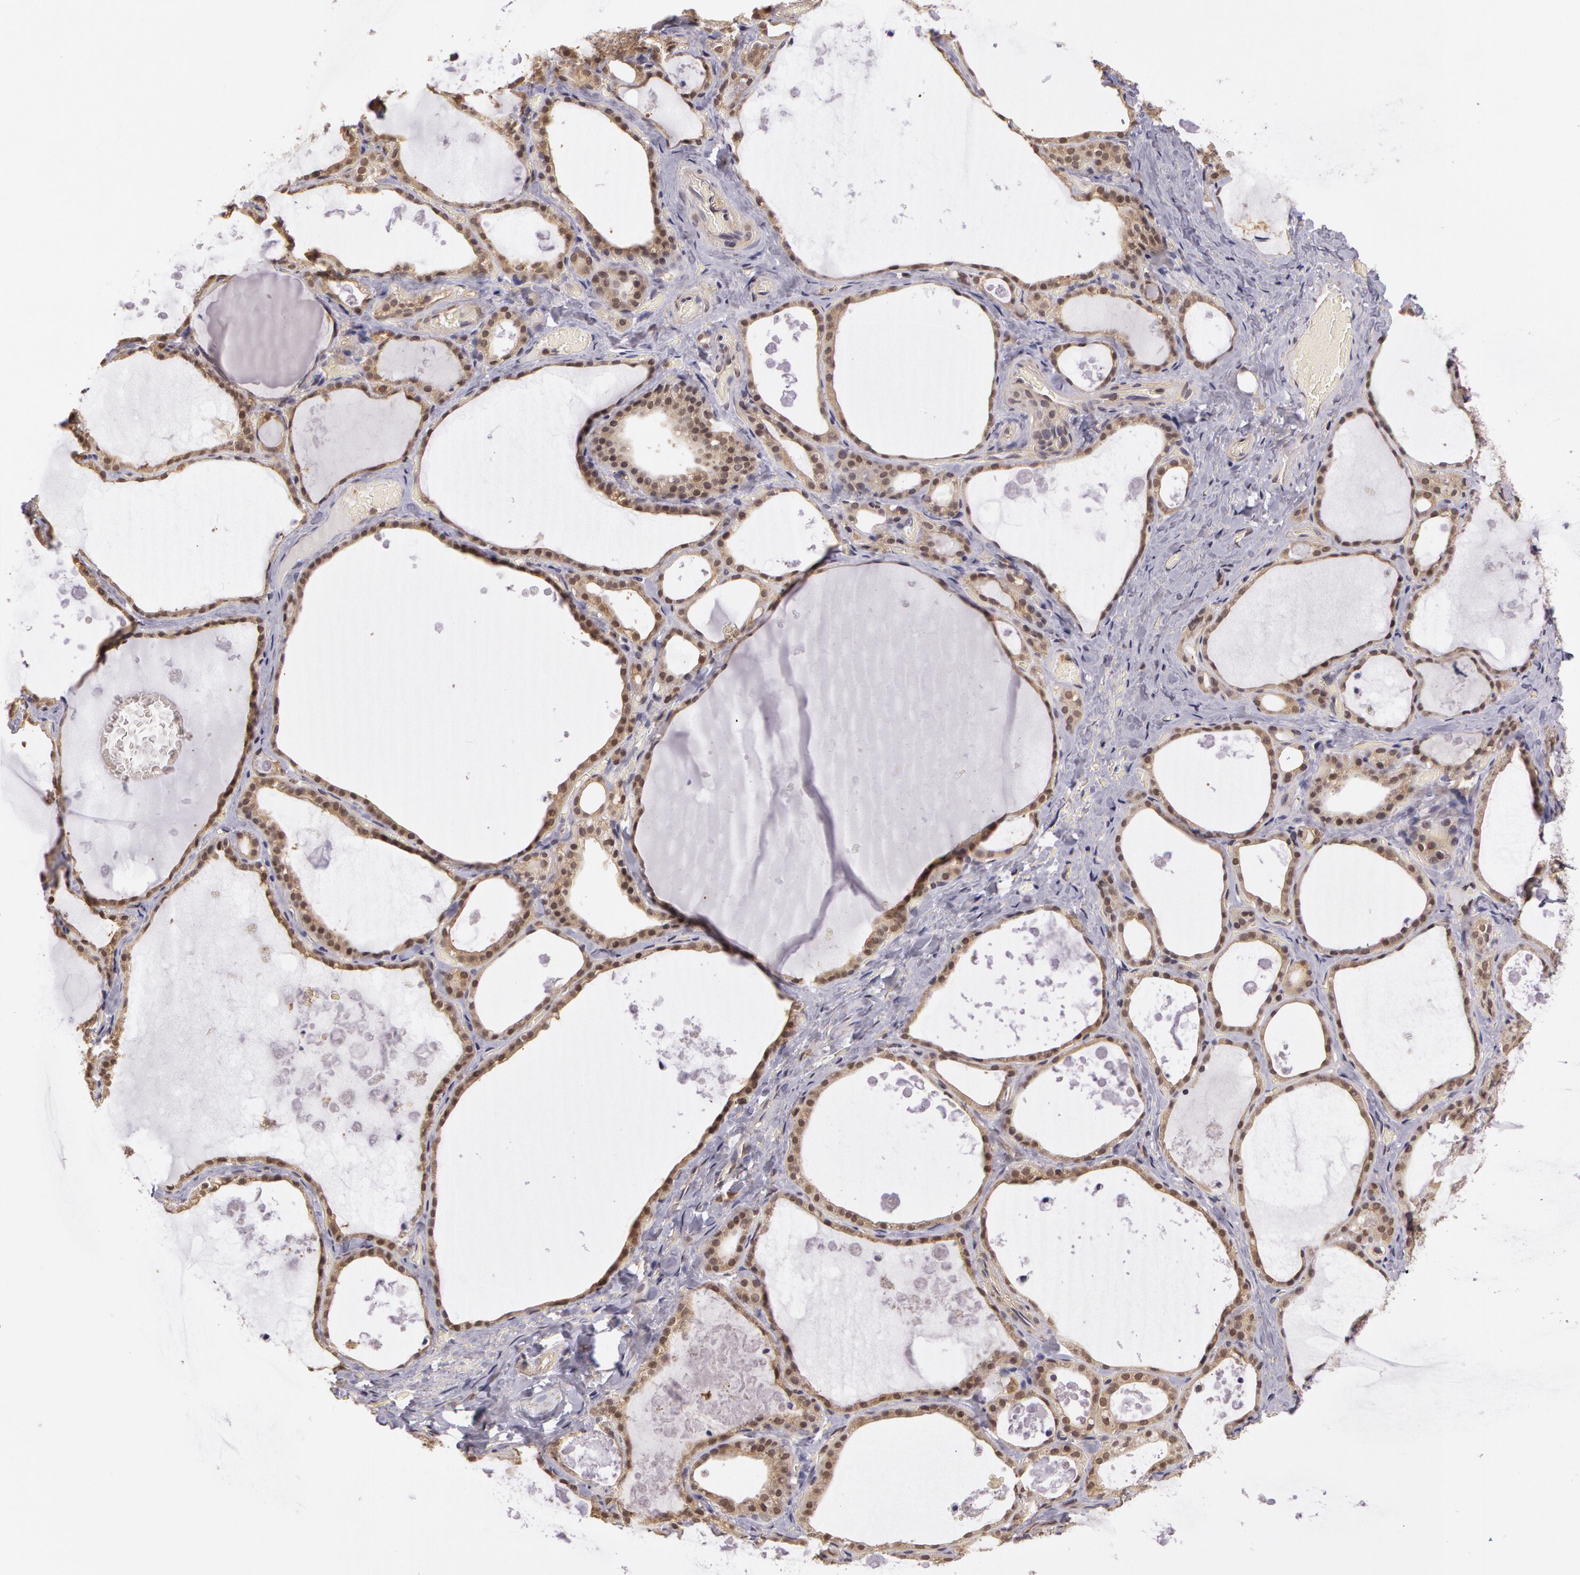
{"staining": {"intensity": "weak", "quantity": "25%-75%", "location": "nuclear"}, "tissue": "thyroid gland", "cell_type": "Glandular cells", "image_type": "normal", "snomed": [{"axis": "morphology", "description": "Normal tissue, NOS"}, {"axis": "topography", "description": "Thyroid gland"}], "caption": "Thyroid gland stained with IHC shows weak nuclear positivity in about 25%-75% of glandular cells.", "gene": "AHSA1", "patient": {"sex": "male", "age": 61}}